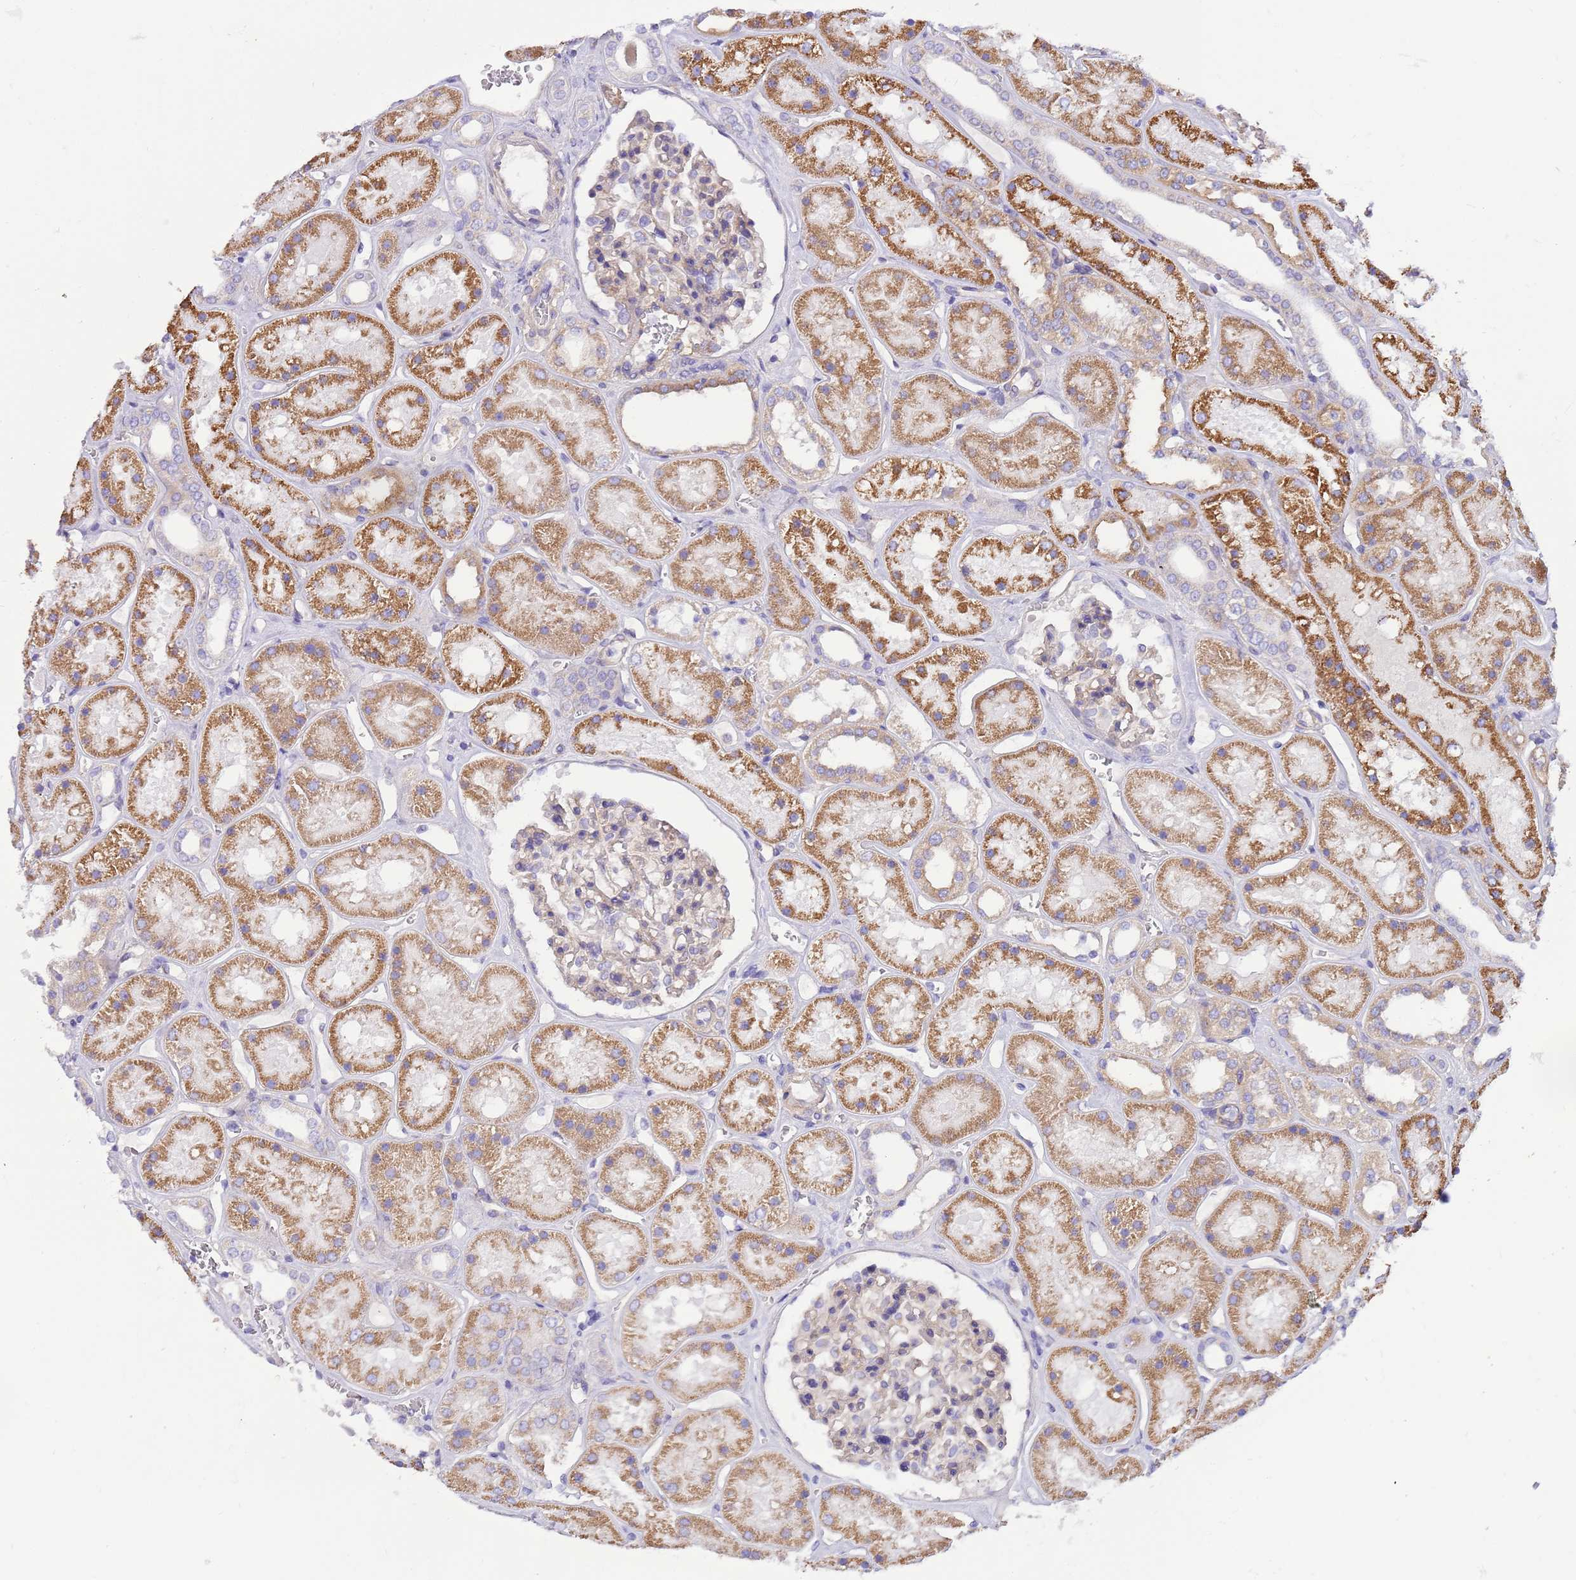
{"staining": {"intensity": "weak", "quantity": "<25%", "location": "cytoplasmic/membranous"}, "tissue": "kidney", "cell_type": "Cells in glomeruli", "image_type": "normal", "snomed": [{"axis": "morphology", "description": "Normal tissue, NOS"}, {"axis": "topography", "description": "Kidney"}], "caption": "A high-resolution photomicrograph shows IHC staining of normal kidney, which reveals no significant expression in cells in glomeruli.", "gene": "SERINC3", "patient": {"sex": "female", "age": 41}}